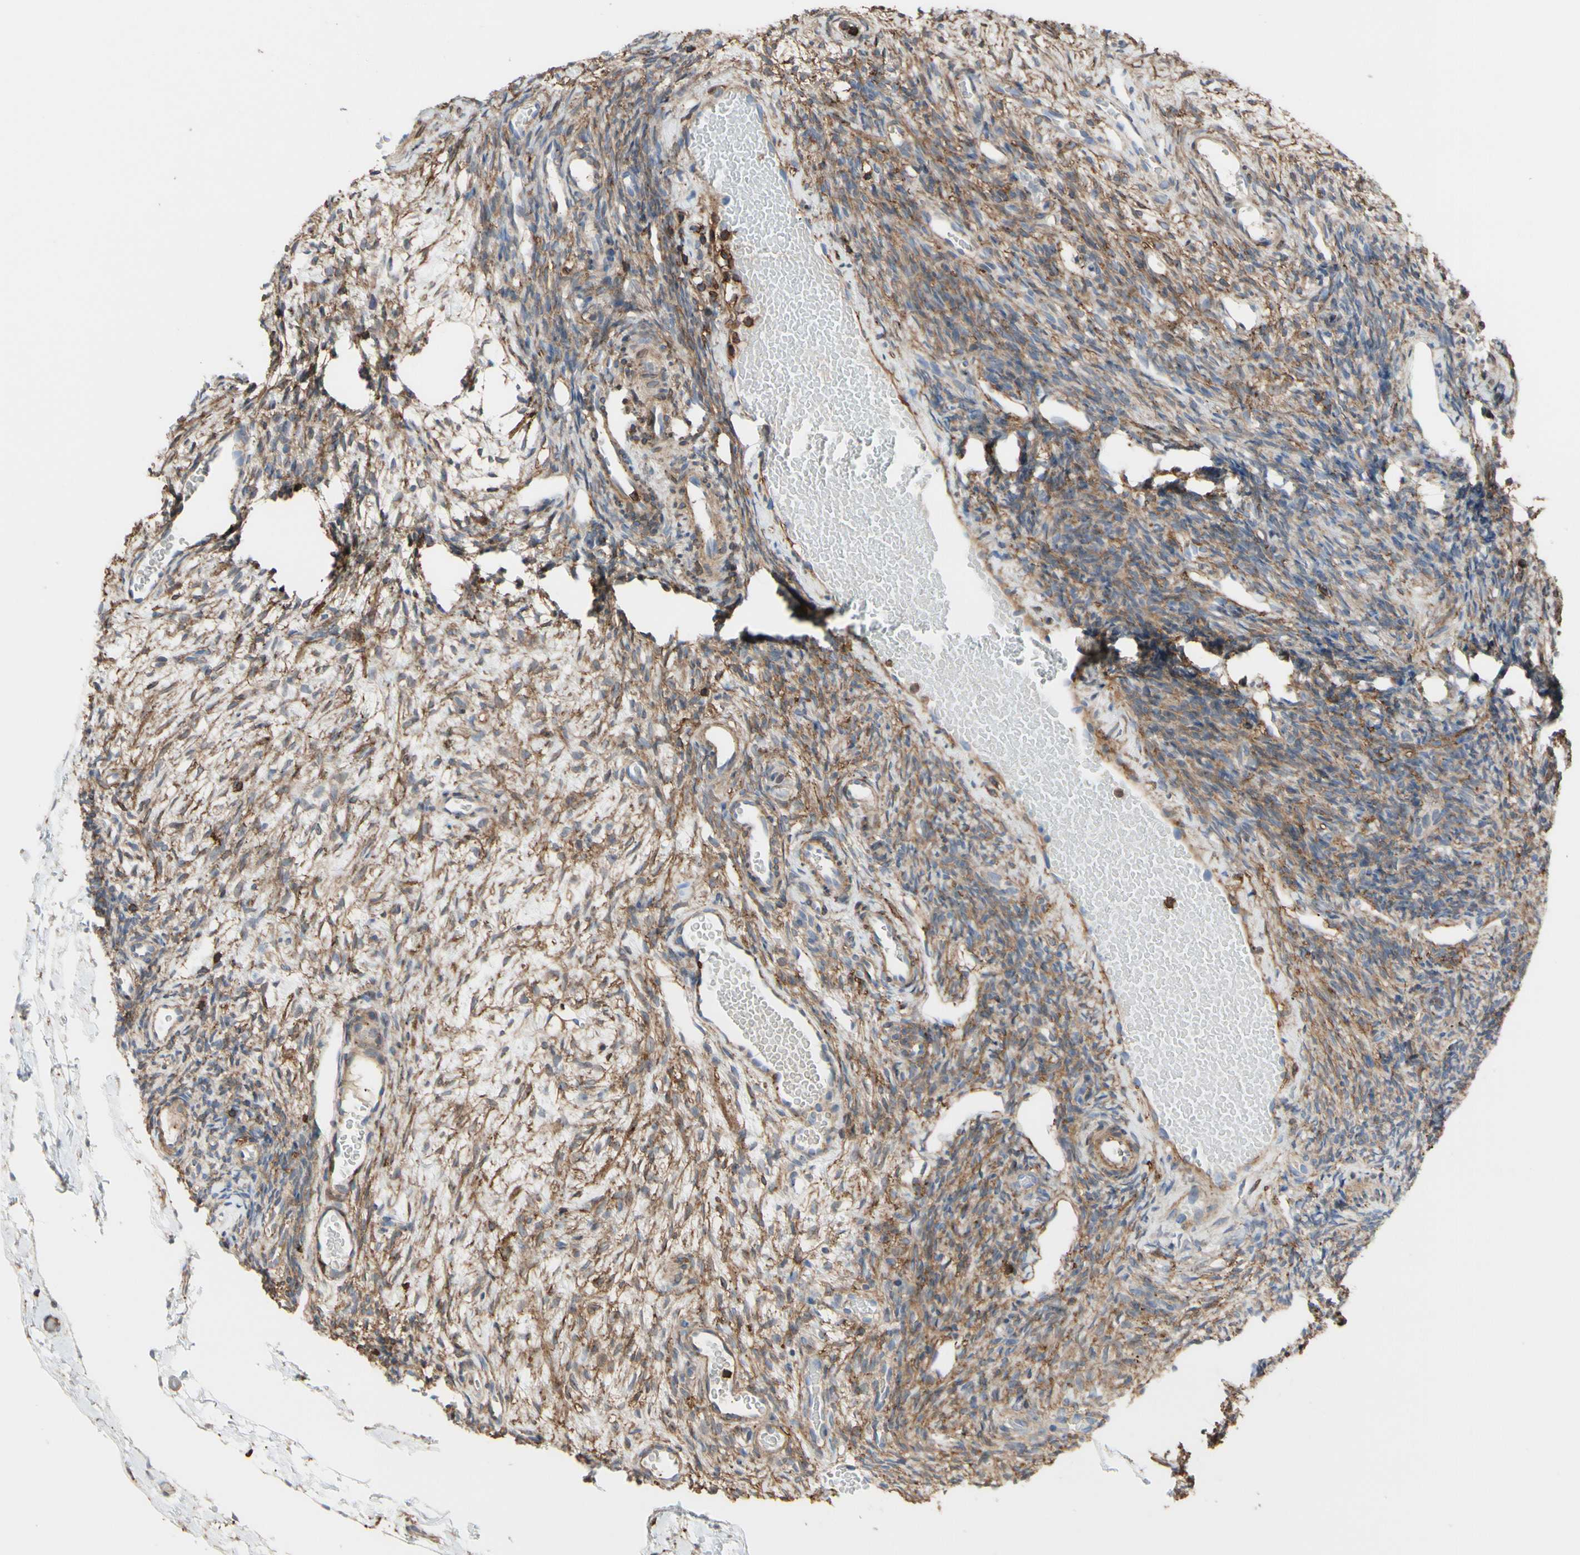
{"staining": {"intensity": "moderate", "quantity": ">75%", "location": "cytoplasmic/membranous"}, "tissue": "ovary", "cell_type": "Ovarian stroma cells", "image_type": "normal", "snomed": [{"axis": "morphology", "description": "Normal tissue, NOS"}, {"axis": "topography", "description": "Ovary"}], "caption": "IHC (DAB (3,3'-diaminobenzidine)) staining of unremarkable human ovary displays moderate cytoplasmic/membranous protein expression in about >75% of ovarian stroma cells.", "gene": "ANXA6", "patient": {"sex": "female", "age": 35}}